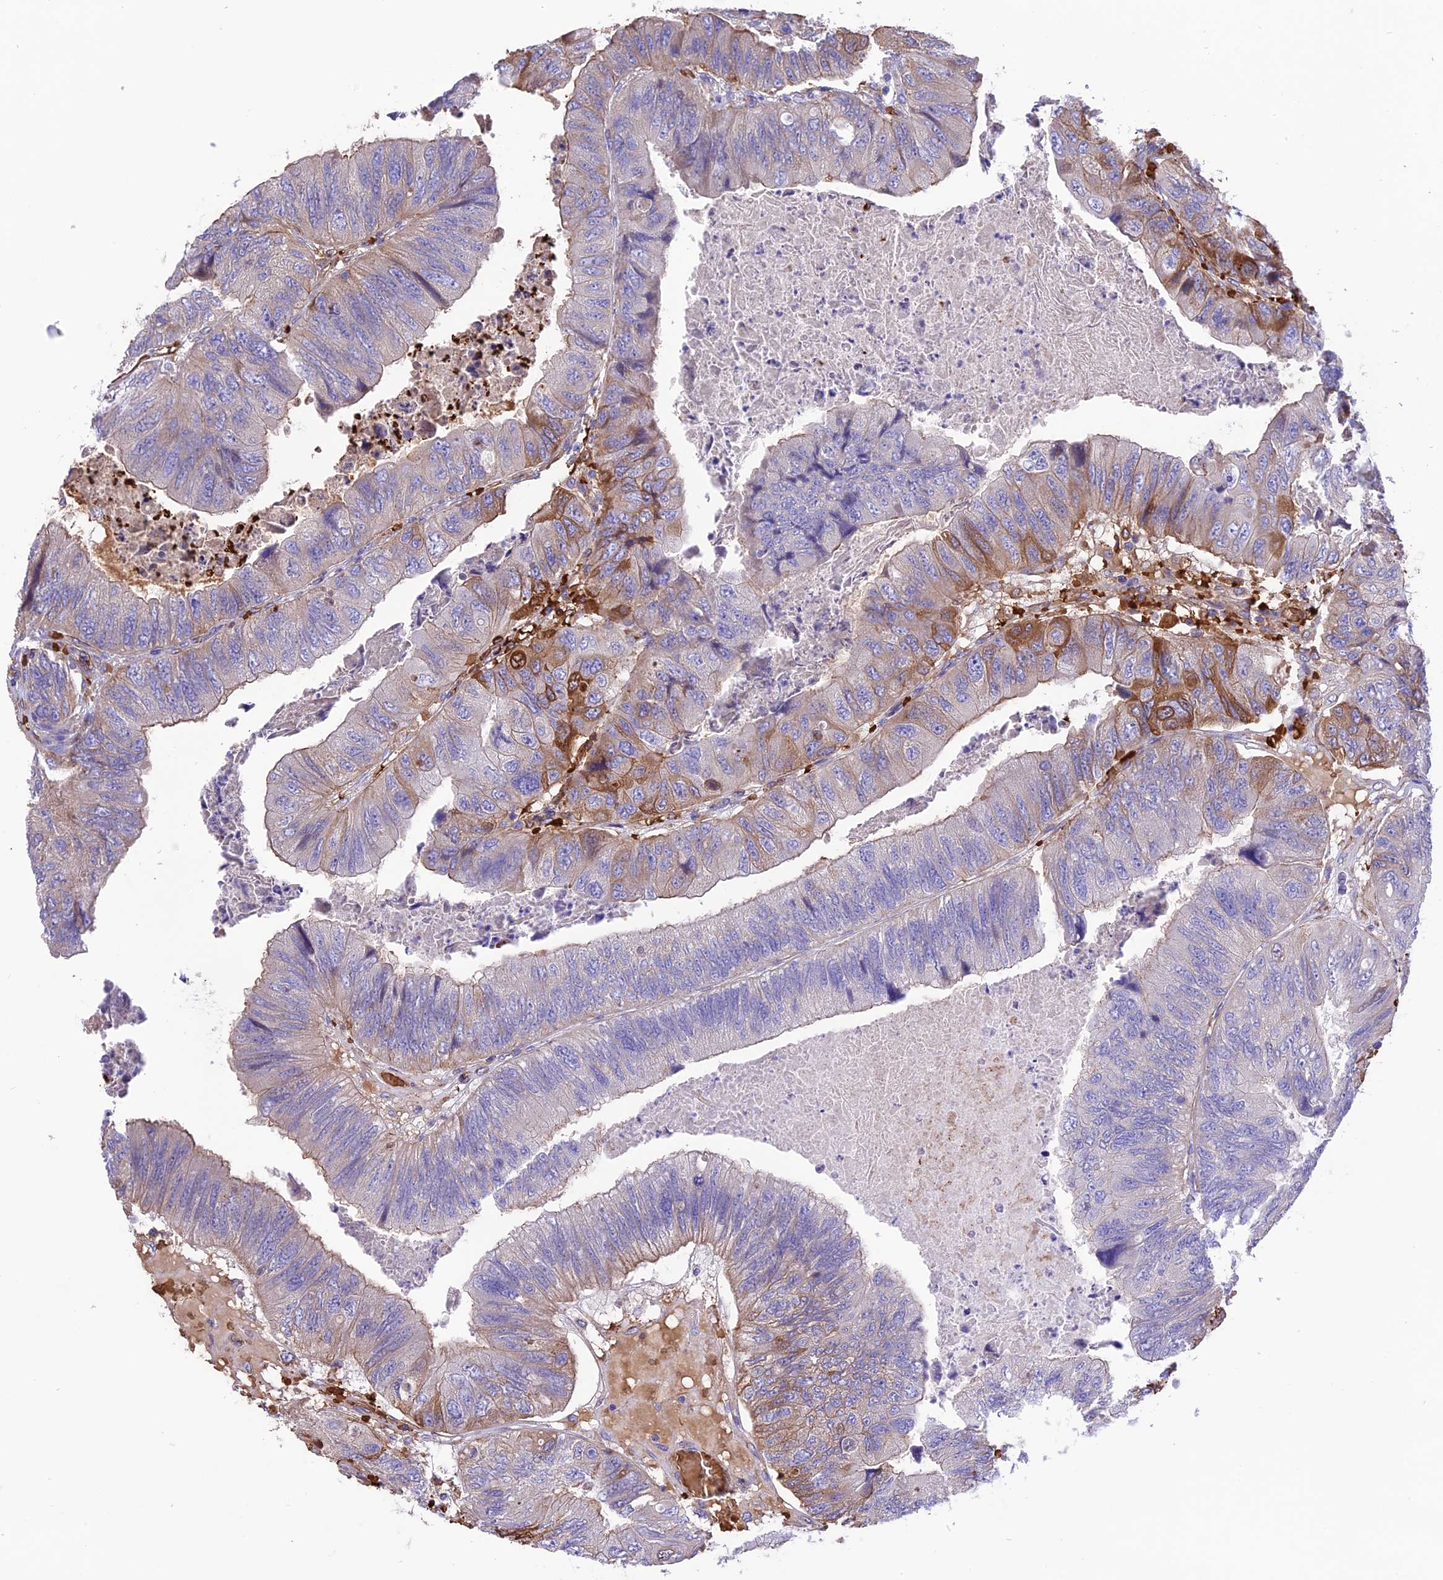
{"staining": {"intensity": "moderate", "quantity": "<25%", "location": "cytoplasmic/membranous"}, "tissue": "colorectal cancer", "cell_type": "Tumor cells", "image_type": "cancer", "snomed": [{"axis": "morphology", "description": "Adenocarcinoma, NOS"}, {"axis": "topography", "description": "Rectum"}], "caption": "About <25% of tumor cells in colorectal cancer show moderate cytoplasmic/membranous protein positivity as visualized by brown immunohistochemical staining.", "gene": "TTC4", "patient": {"sex": "male", "age": 63}}